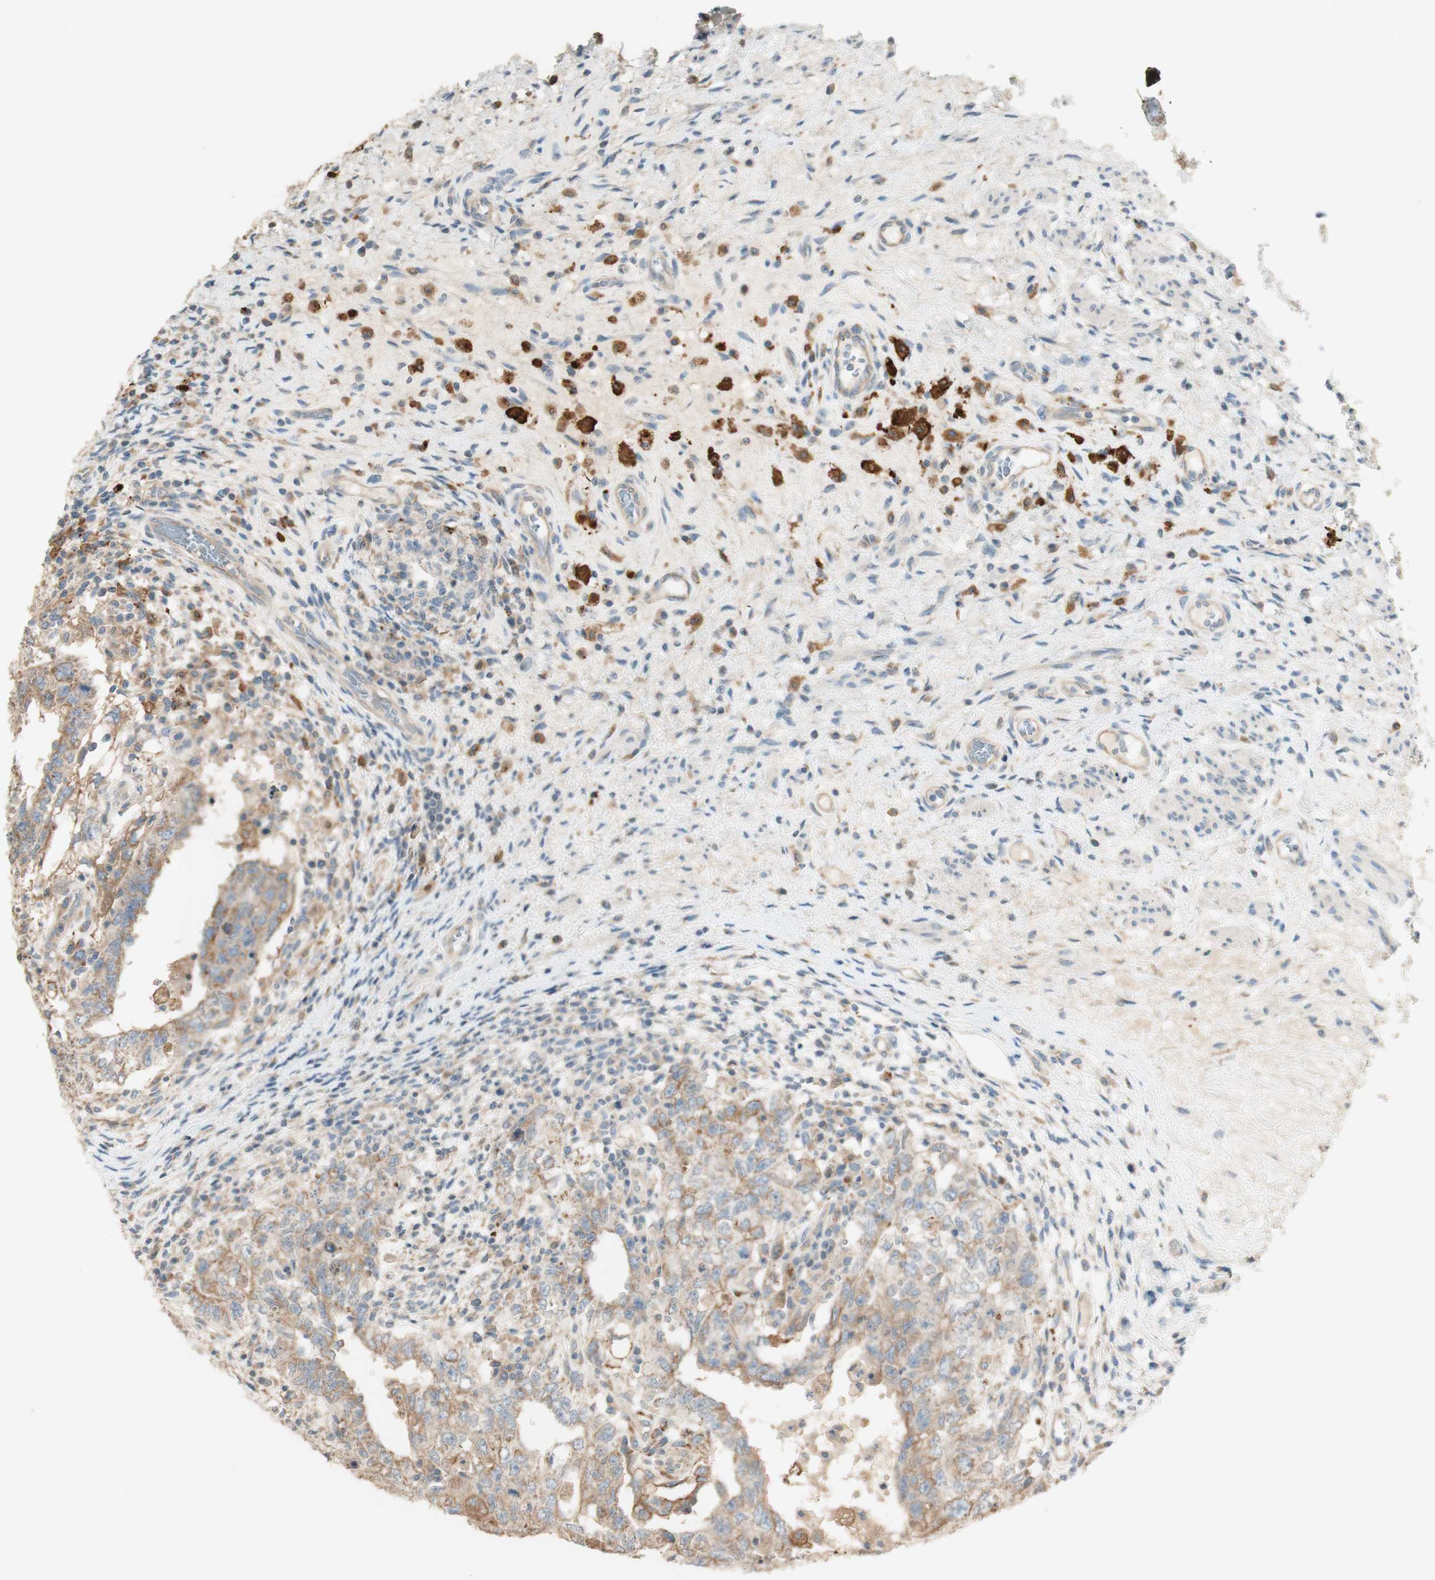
{"staining": {"intensity": "moderate", "quantity": ">75%", "location": "cytoplasmic/membranous"}, "tissue": "testis cancer", "cell_type": "Tumor cells", "image_type": "cancer", "snomed": [{"axis": "morphology", "description": "Carcinoma, Embryonal, NOS"}, {"axis": "topography", "description": "Testis"}], "caption": "The image reveals staining of testis cancer (embryonal carcinoma), revealing moderate cytoplasmic/membranous protein staining (brown color) within tumor cells.", "gene": "CLCN2", "patient": {"sex": "male", "age": 26}}